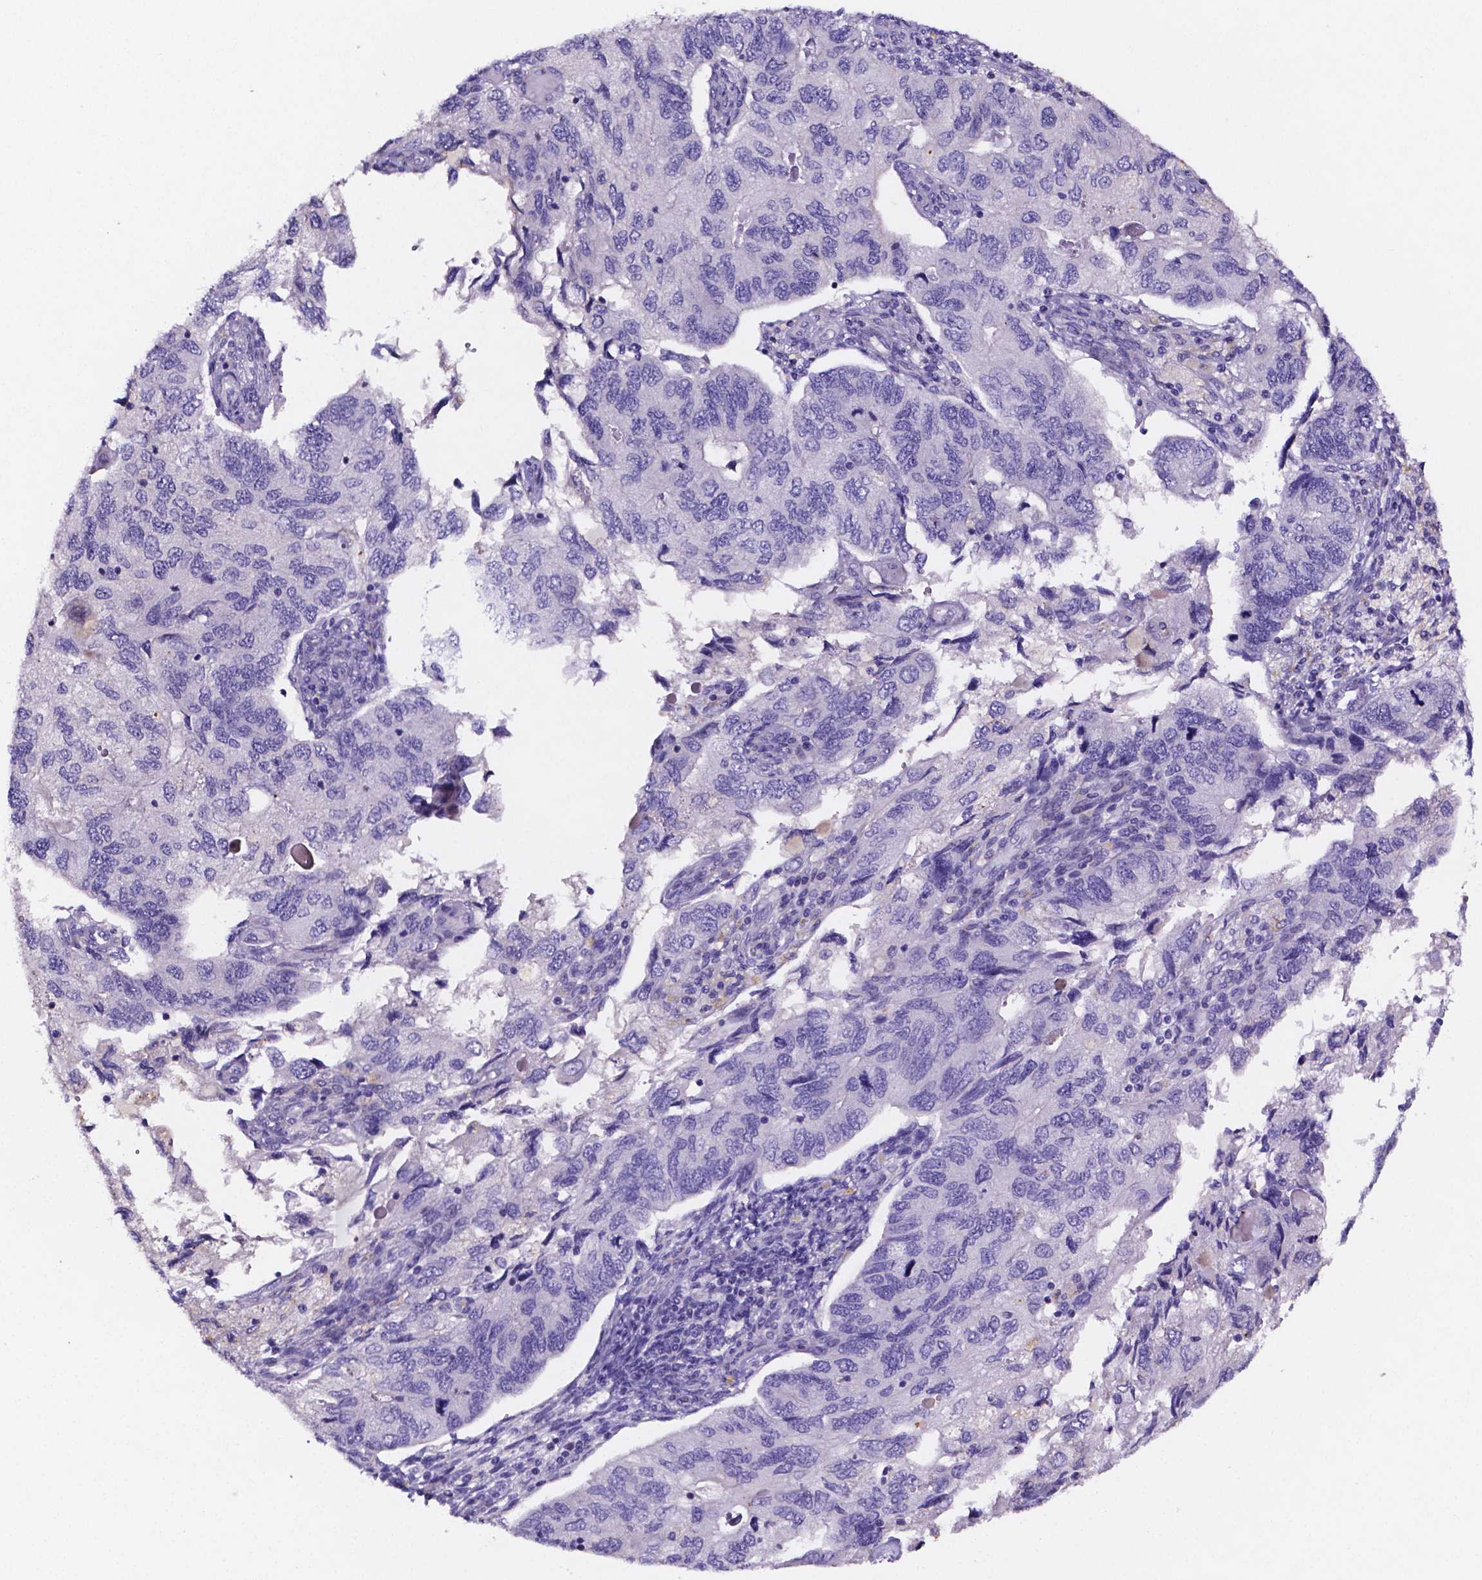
{"staining": {"intensity": "negative", "quantity": "none", "location": "none"}, "tissue": "prostate cancer", "cell_type": "Tumor cells", "image_type": "cancer", "snomed": [{"axis": "morphology", "description": "Adenocarcinoma, High grade"}, {"axis": "topography", "description": "Prostate"}], "caption": "Protein analysis of adenocarcinoma (high-grade) (prostate) shows no significant expression in tumor cells.", "gene": "NRGN", "patient": {"sex": "male", "age": 65}}